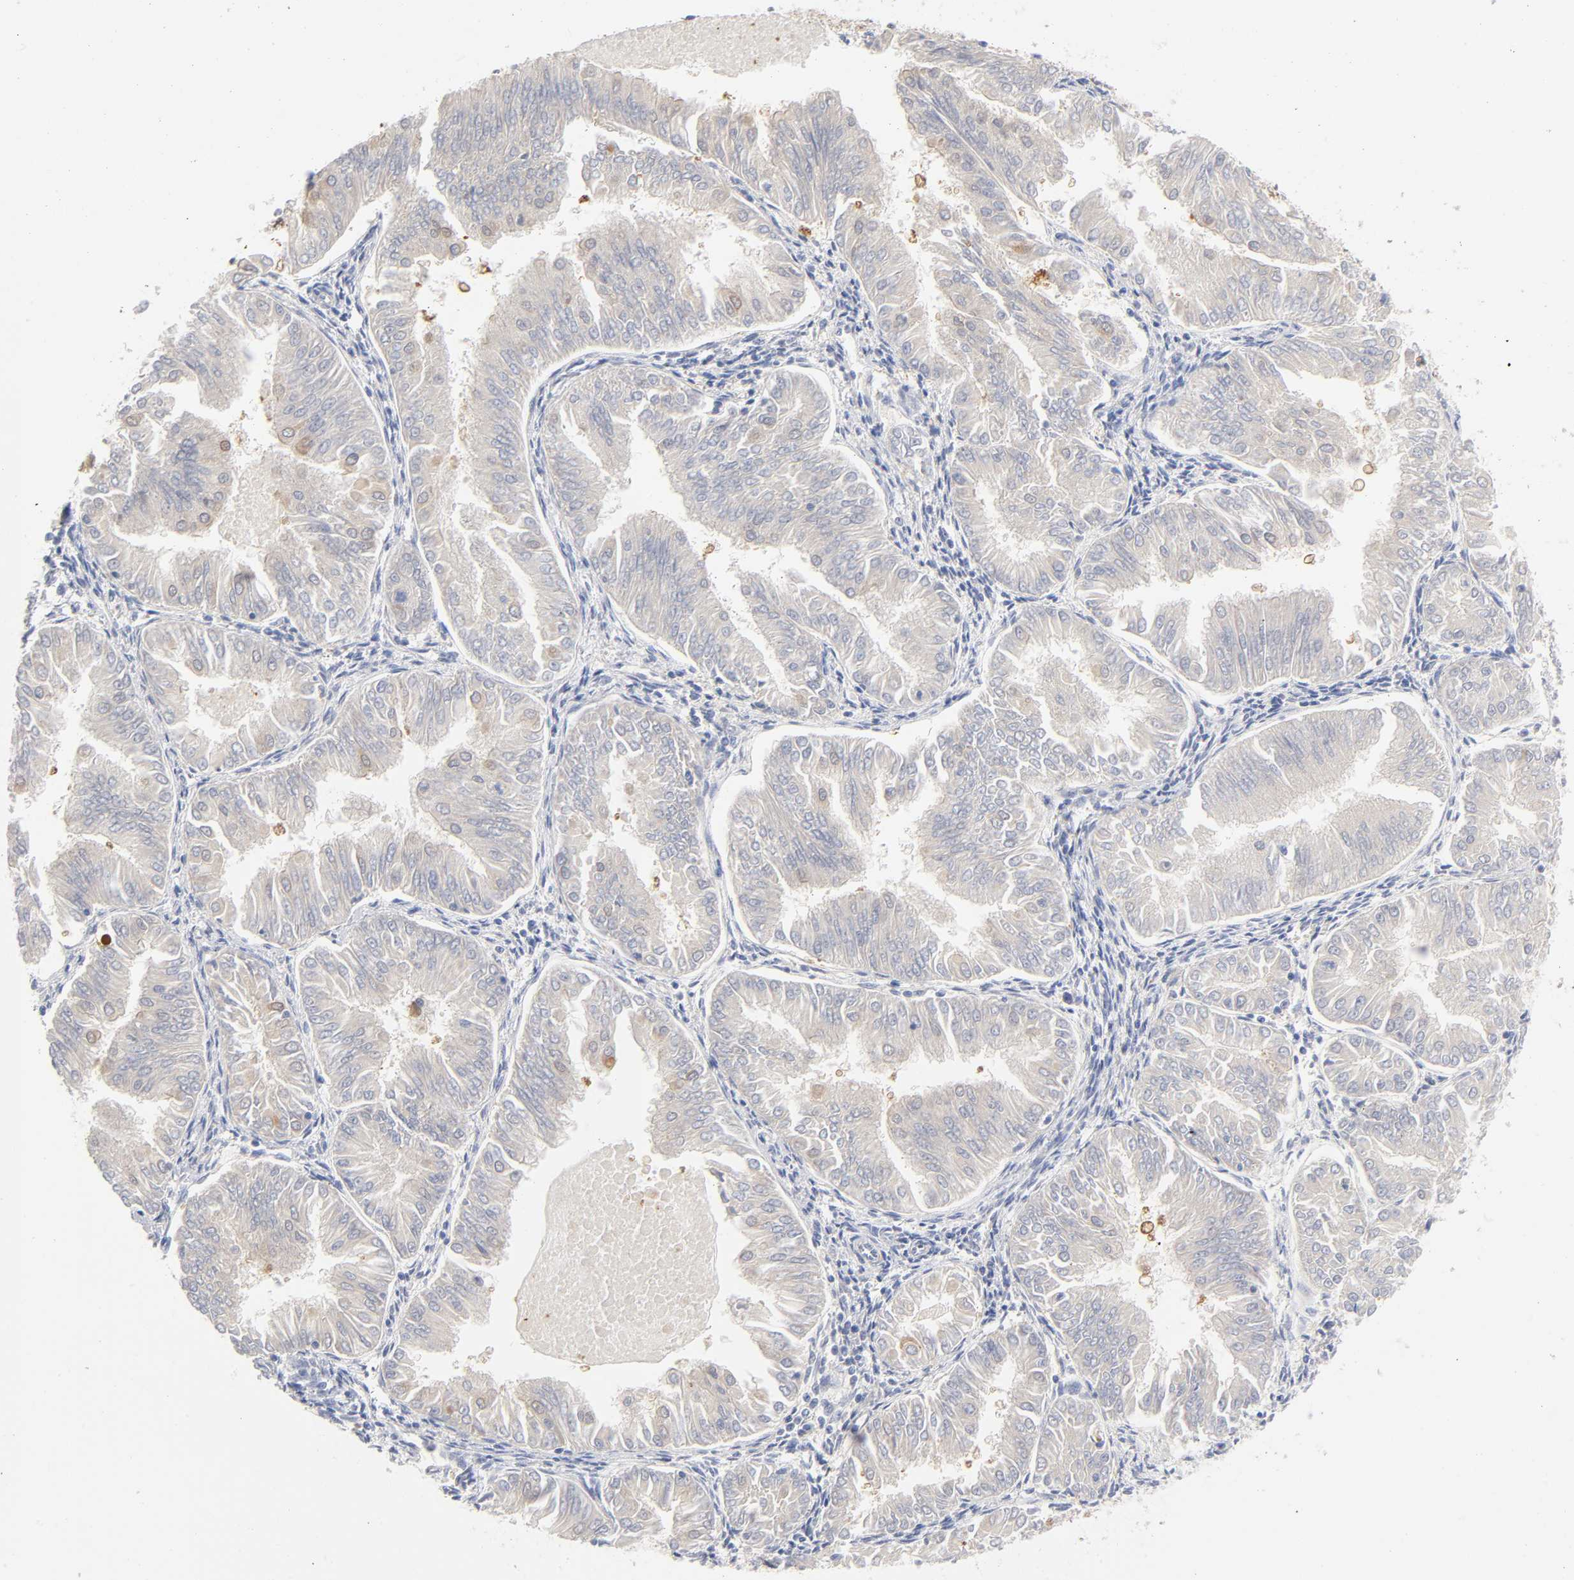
{"staining": {"intensity": "weak", "quantity": "<25%", "location": "cytoplasmic/membranous"}, "tissue": "endometrial cancer", "cell_type": "Tumor cells", "image_type": "cancer", "snomed": [{"axis": "morphology", "description": "Adenocarcinoma, NOS"}, {"axis": "topography", "description": "Endometrium"}], "caption": "The immunohistochemistry histopathology image has no significant staining in tumor cells of endometrial adenocarcinoma tissue.", "gene": "DFFB", "patient": {"sex": "female", "age": 53}}